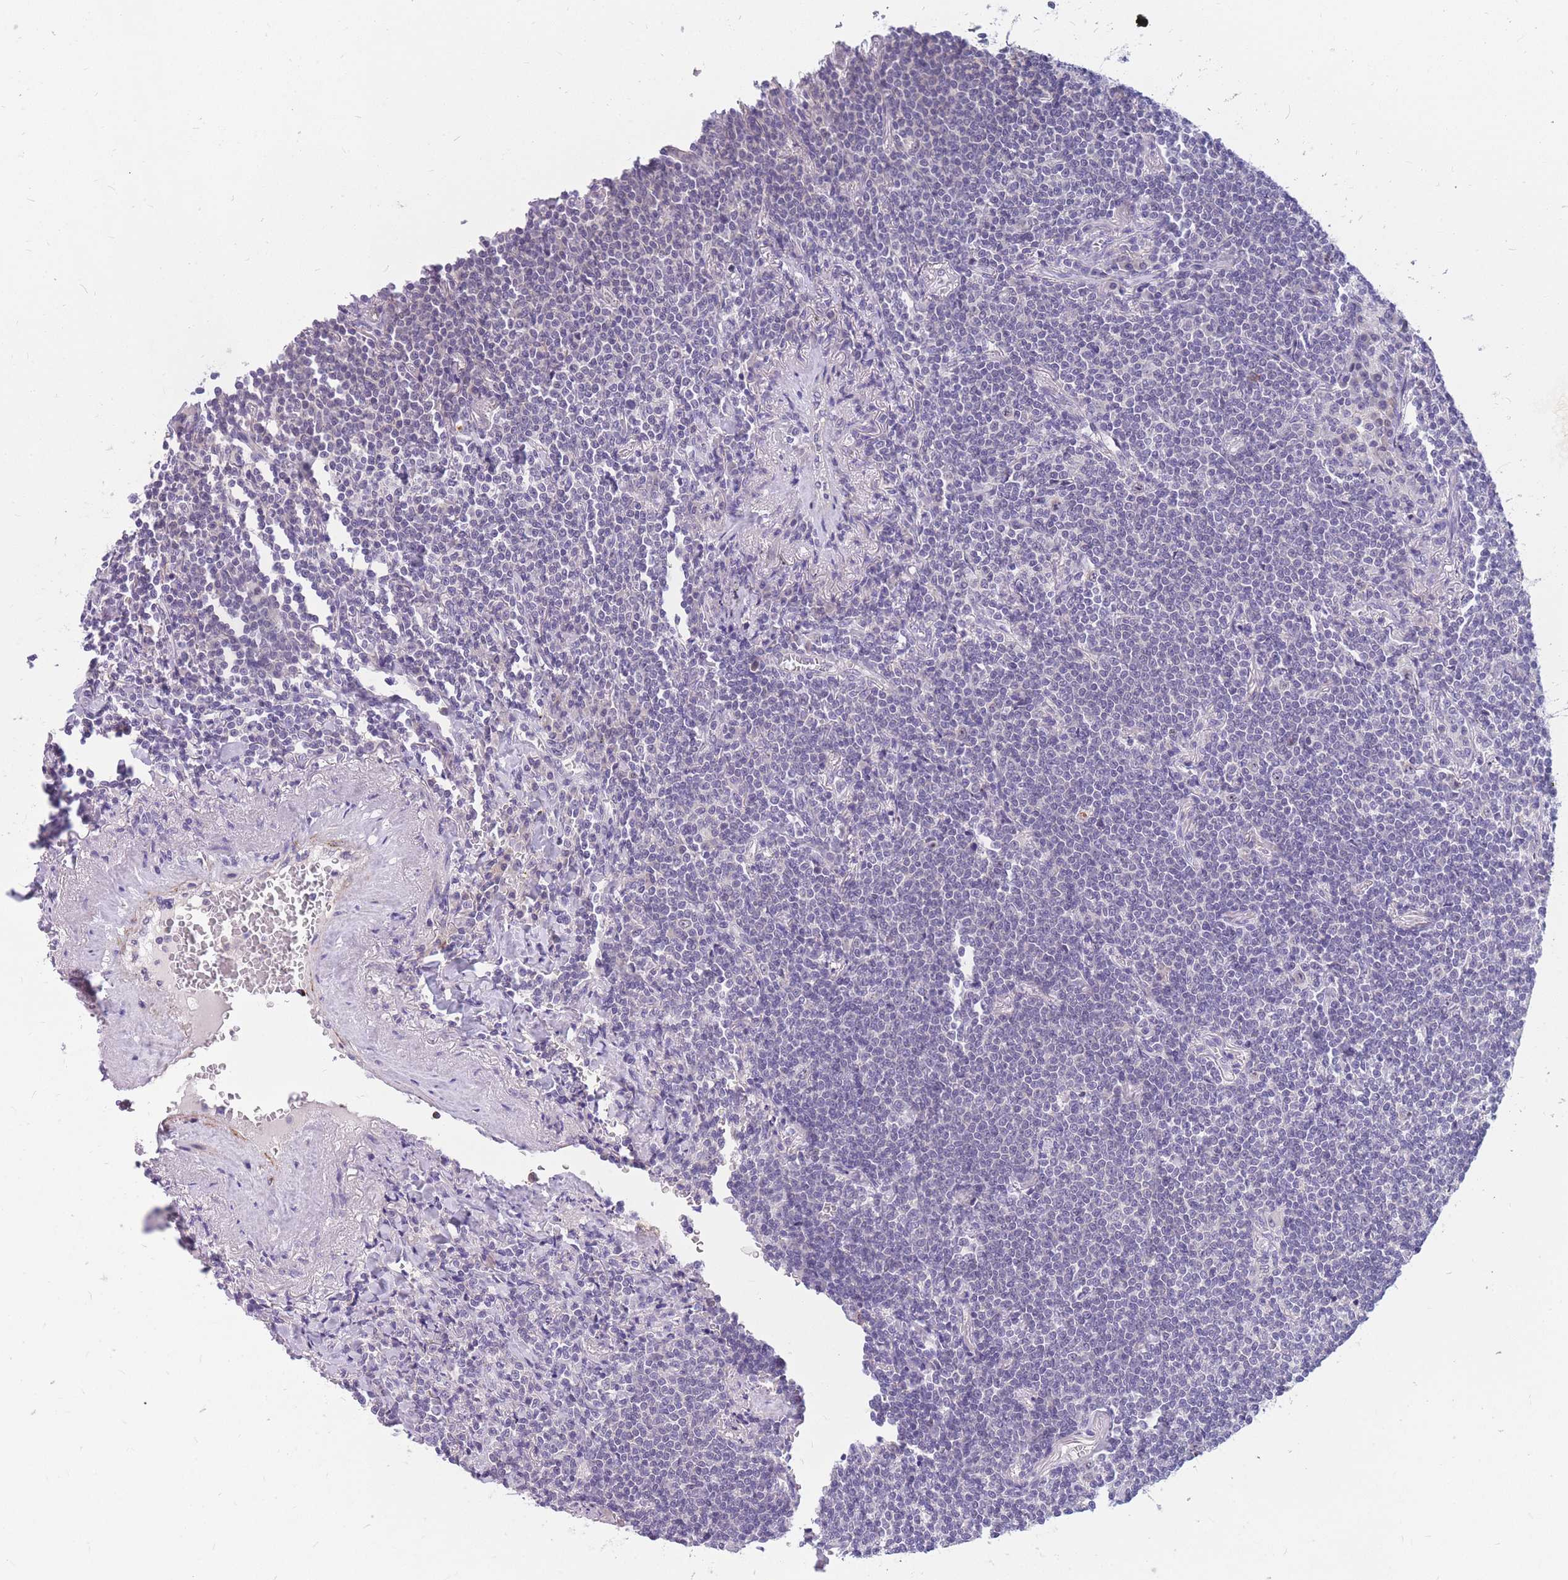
{"staining": {"intensity": "negative", "quantity": "none", "location": "none"}, "tissue": "lymphoma", "cell_type": "Tumor cells", "image_type": "cancer", "snomed": [{"axis": "morphology", "description": "Malignant lymphoma, non-Hodgkin's type, Low grade"}, {"axis": "topography", "description": "Lung"}], "caption": "Tumor cells show no significant expression in malignant lymphoma, non-Hodgkin's type (low-grade).", "gene": "DDX49", "patient": {"sex": "female", "age": 71}}